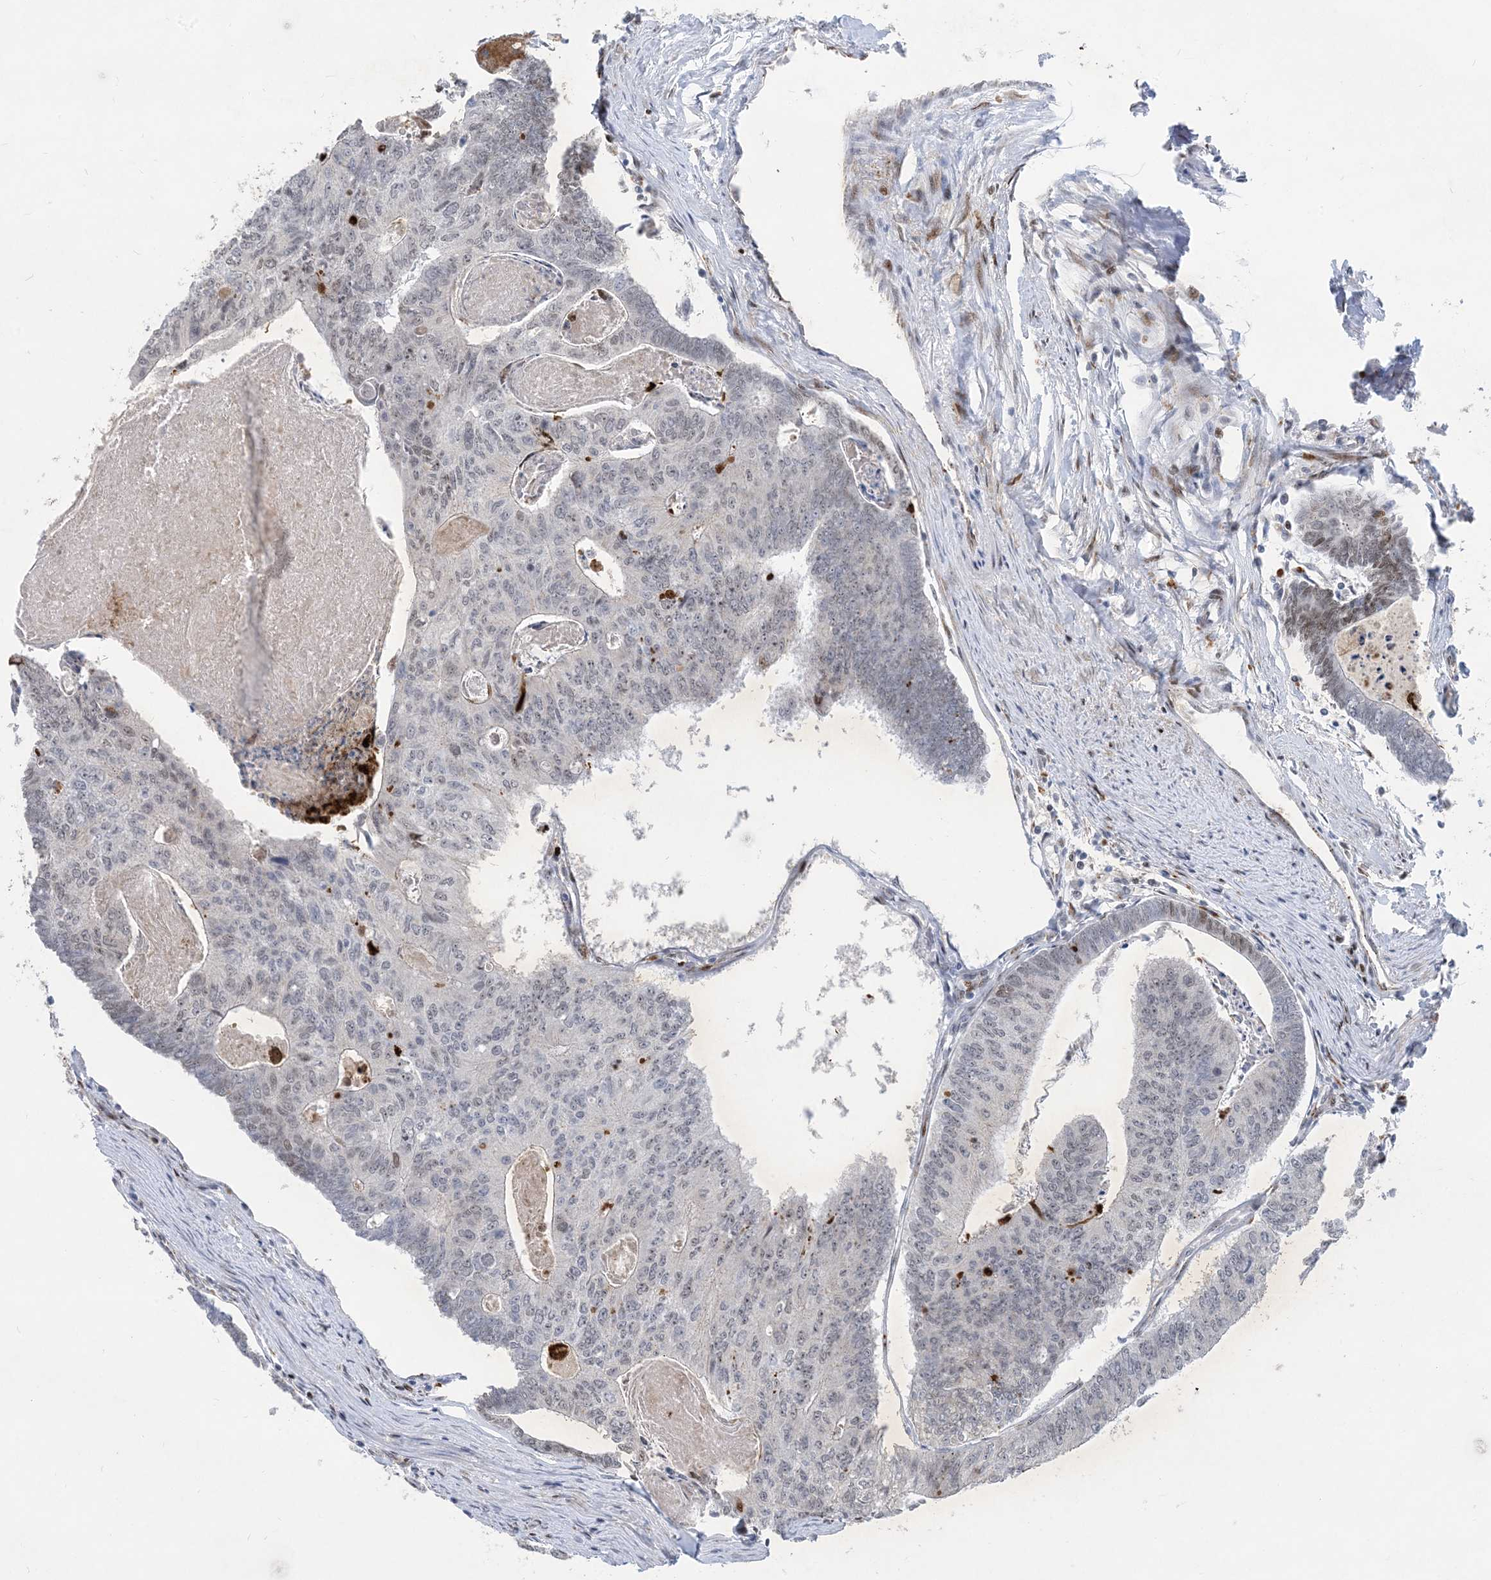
{"staining": {"intensity": "weak", "quantity": "<25%", "location": "nuclear"}, "tissue": "colorectal cancer", "cell_type": "Tumor cells", "image_type": "cancer", "snomed": [{"axis": "morphology", "description": "Adenocarcinoma, NOS"}, {"axis": "topography", "description": "Colon"}], "caption": "There is no significant staining in tumor cells of colorectal adenocarcinoma.", "gene": "SLC25A53", "patient": {"sex": "female", "age": 67}}